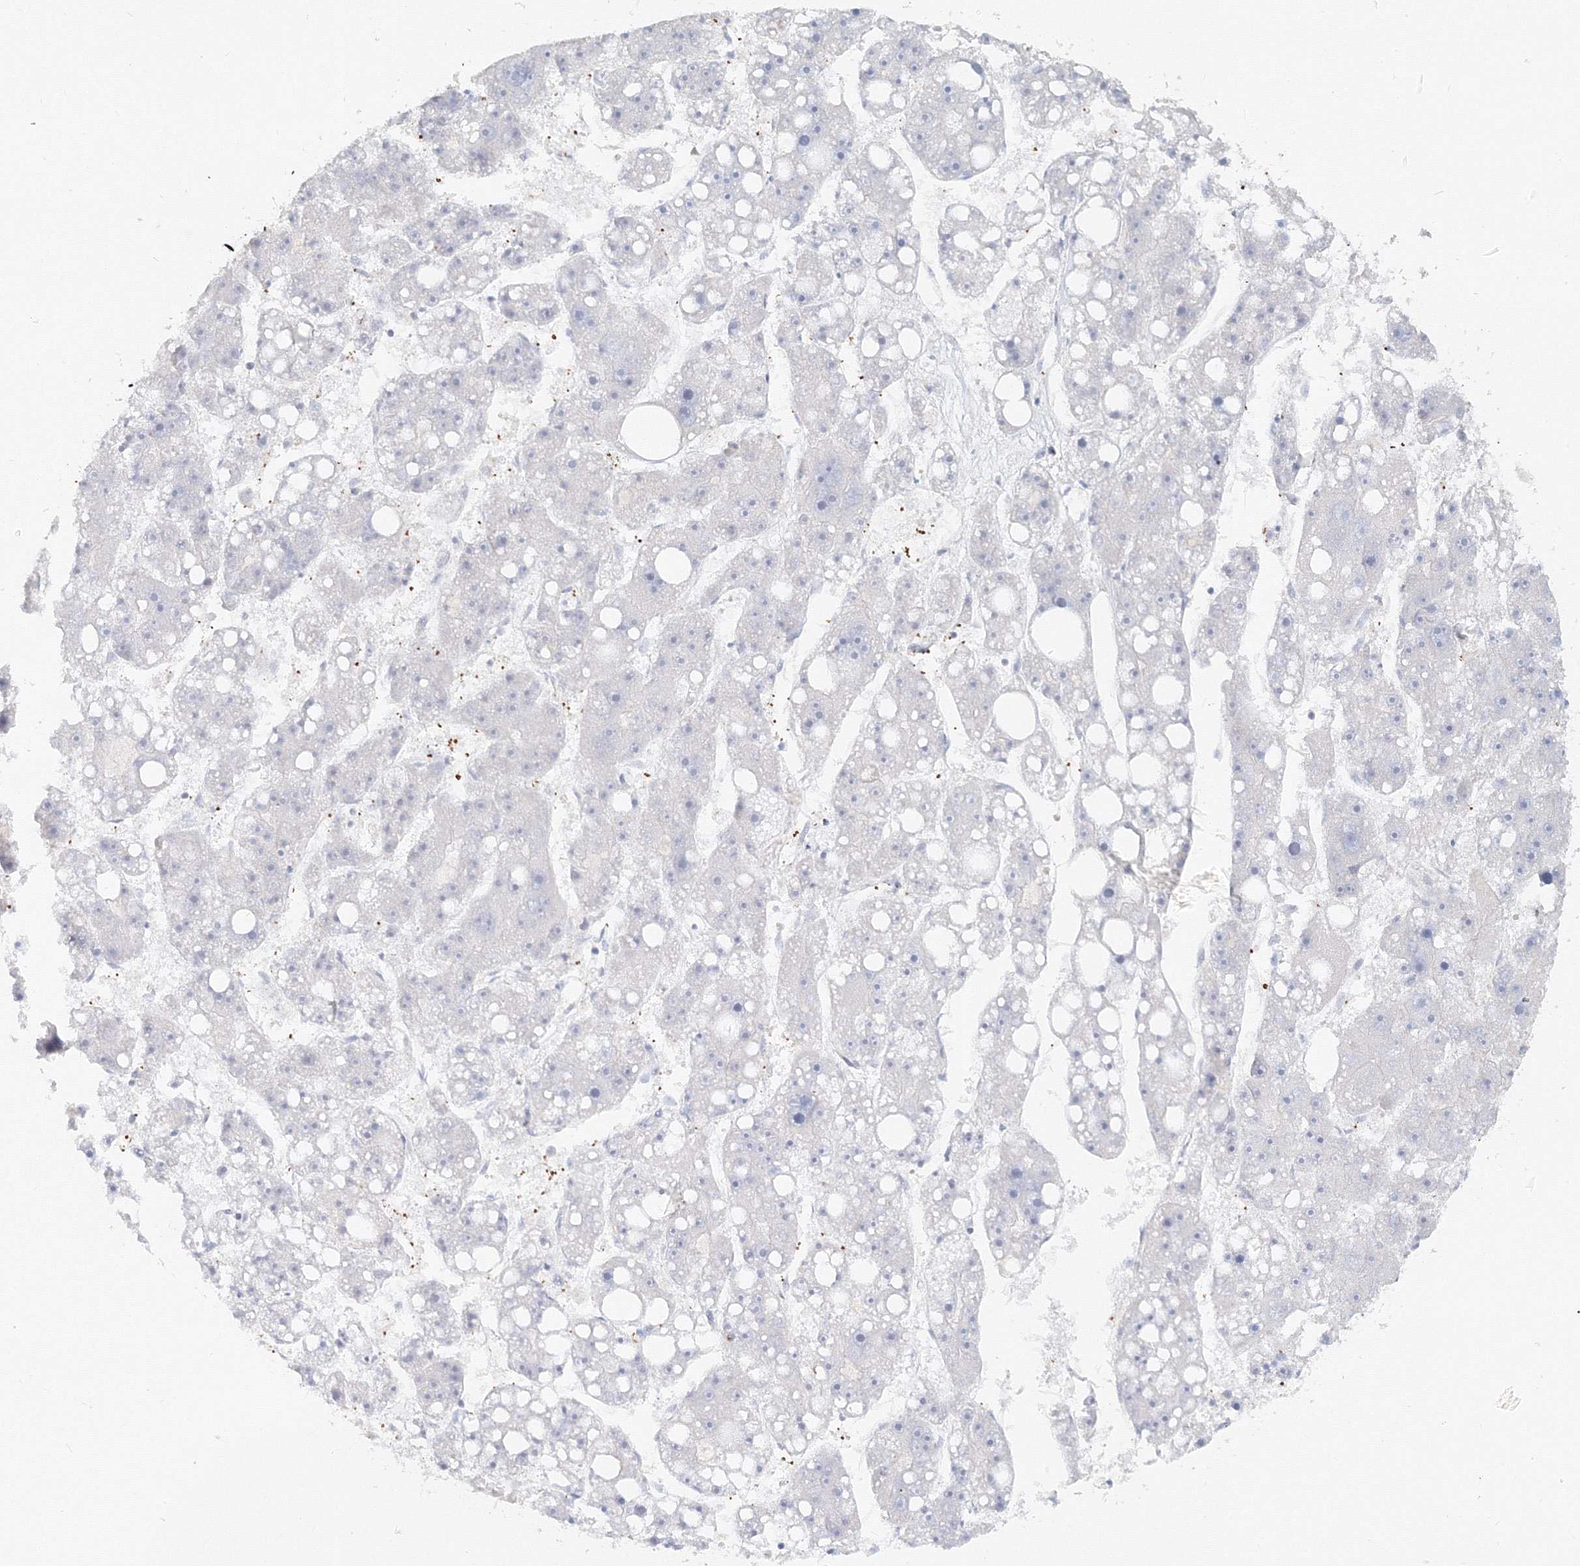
{"staining": {"intensity": "negative", "quantity": "none", "location": "none"}, "tissue": "liver cancer", "cell_type": "Tumor cells", "image_type": "cancer", "snomed": [{"axis": "morphology", "description": "Carcinoma, Hepatocellular, NOS"}, {"axis": "topography", "description": "Liver"}], "caption": "Immunohistochemistry (IHC) image of neoplastic tissue: liver hepatocellular carcinoma stained with DAB reveals no significant protein staining in tumor cells.", "gene": "MMRN1", "patient": {"sex": "female", "age": 61}}